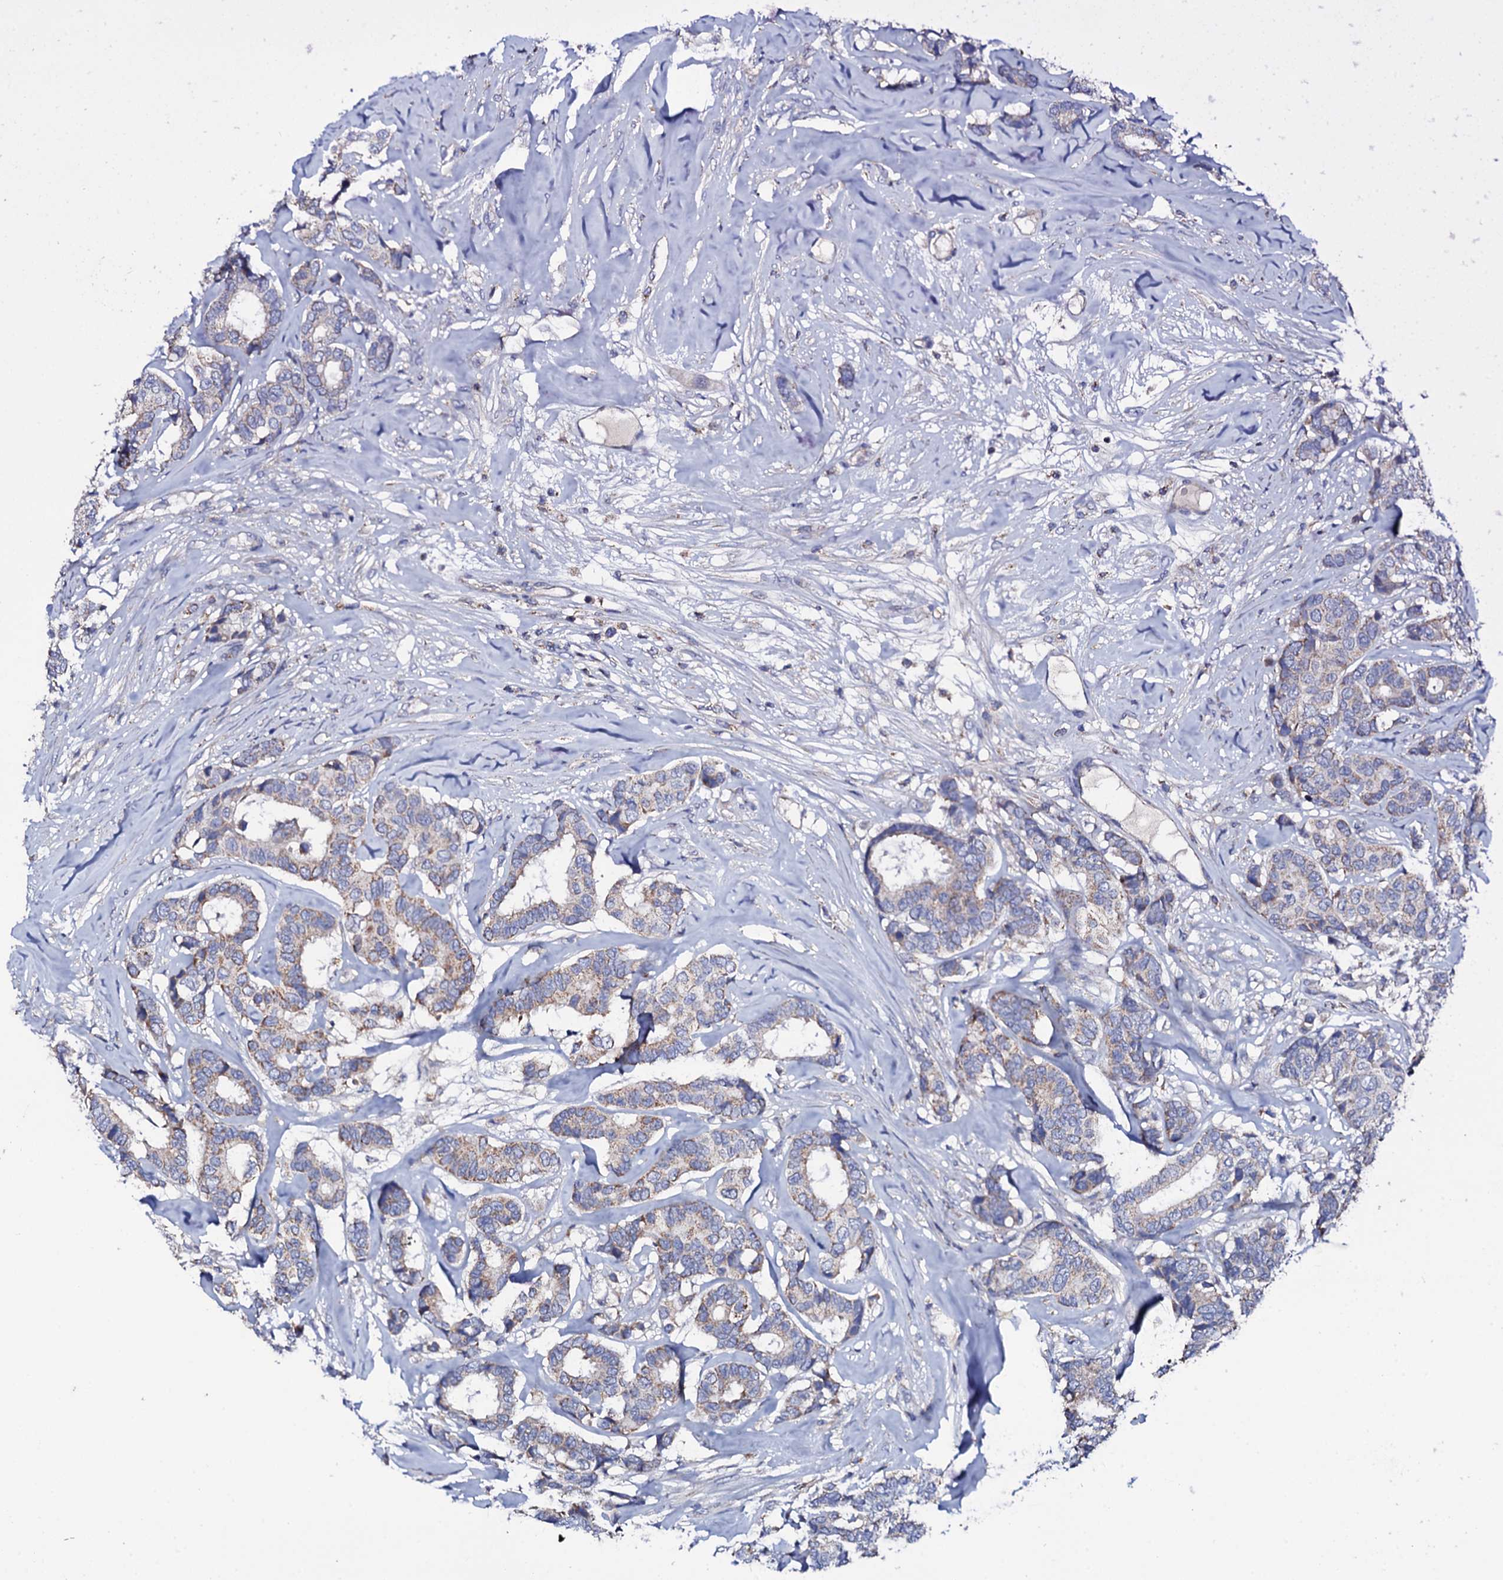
{"staining": {"intensity": "weak", "quantity": "<25%", "location": "cytoplasmic/membranous"}, "tissue": "breast cancer", "cell_type": "Tumor cells", "image_type": "cancer", "snomed": [{"axis": "morphology", "description": "Duct carcinoma"}, {"axis": "topography", "description": "Breast"}], "caption": "Breast invasive ductal carcinoma was stained to show a protein in brown. There is no significant expression in tumor cells.", "gene": "TCAF2", "patient": {"sex": "female", "age": 87}}